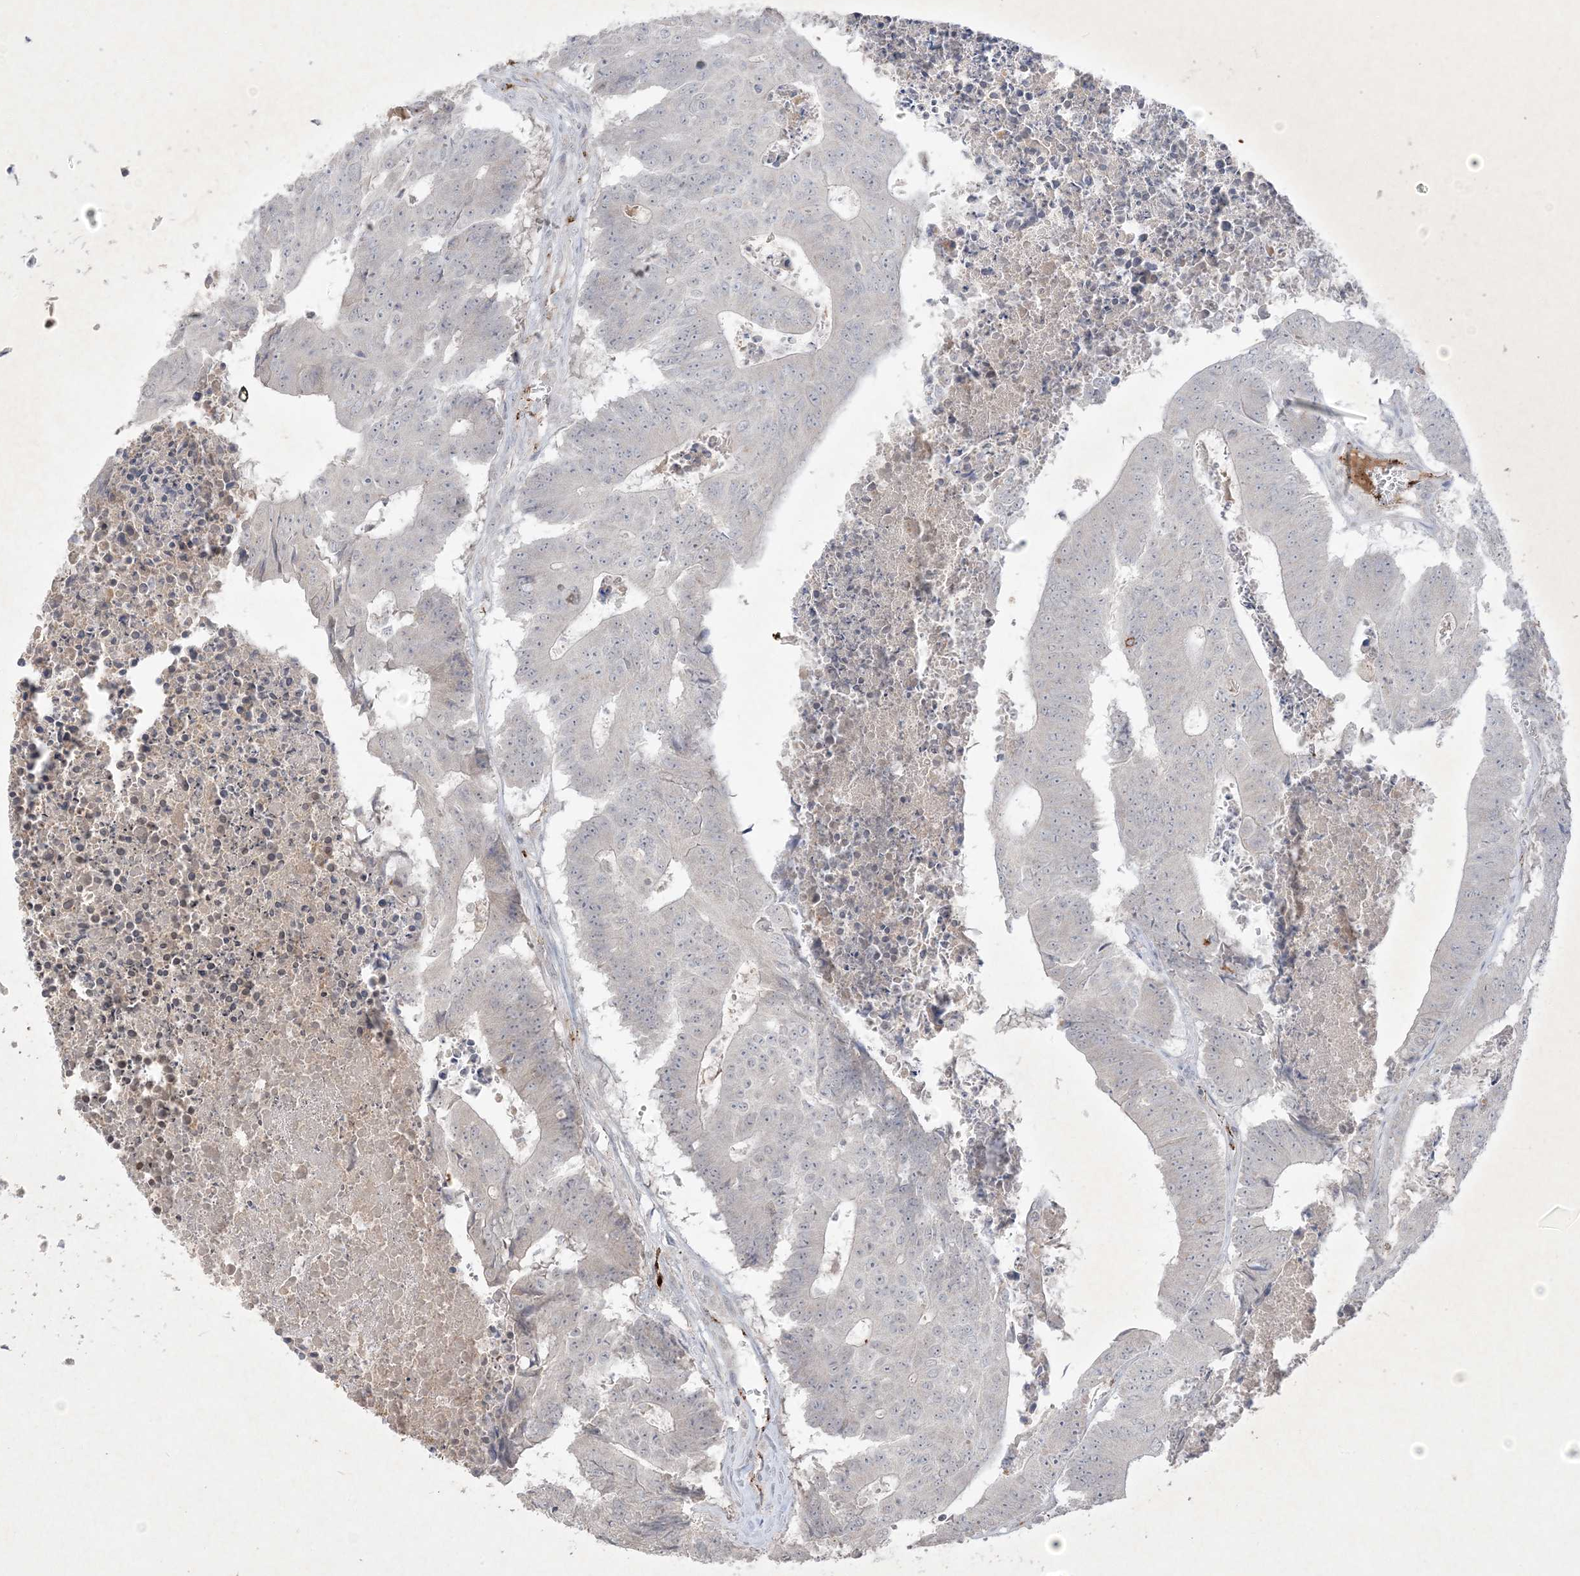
{"staining": {"intensity": "negative", "quantity": "none", "location": "none"}, "tissue": "colorectal cancer", "cell_type": "Tumor cells", "image_type": "cancer", "snomed": [{"axis": "morphology", "description": "Adenocarcinoma, NOS"}, {"axis": "topography", "description": "Colon"}], "caption": "High magnification brightfield microscopy of adenocarcinoma (colorectal) stained with DAB (brown) and counterstained with hematoxylin (blue): tumor cells show no significant positivity.", "gene": "PRSS36", "patient": {"sex": "male", "age": 87}}